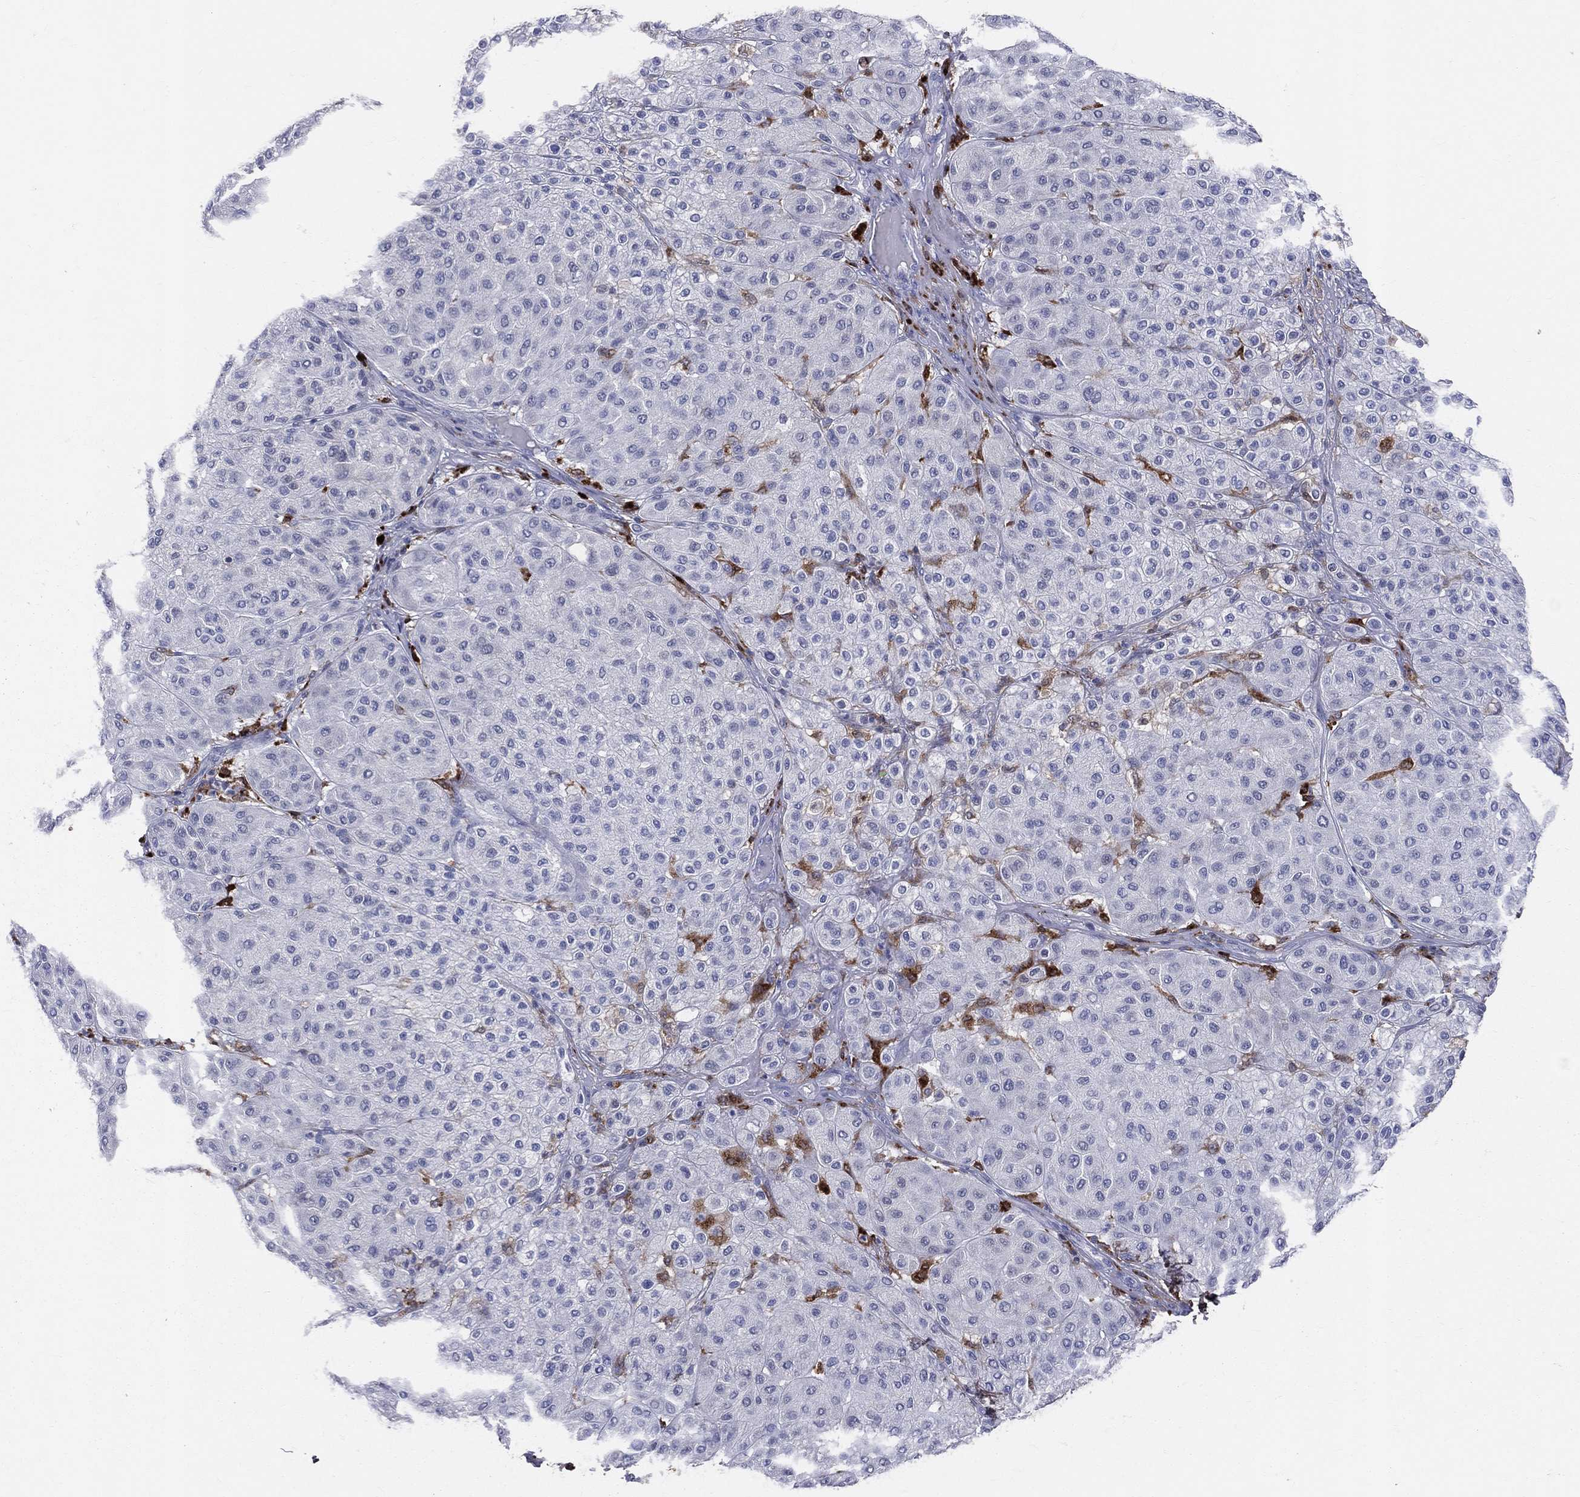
{"staining": {"intensity": "negative", "quantity": "none", "location": "none"}, "tissue": "melanoma", "cell_type": "Tumor cells", "image_type": "cancer", "snomed": [{"axis": "morphology", "description": "Malignant melanoma, Metastatic site"}, {"axis": "topography", "description": "Smooth muscle"}], "caption": "This is an immunohistochemistry micrograph of human melanoma. There is no staining in tumor cells.", "gene": "CD74", "patient": {"sex": "male", "age": 41}}